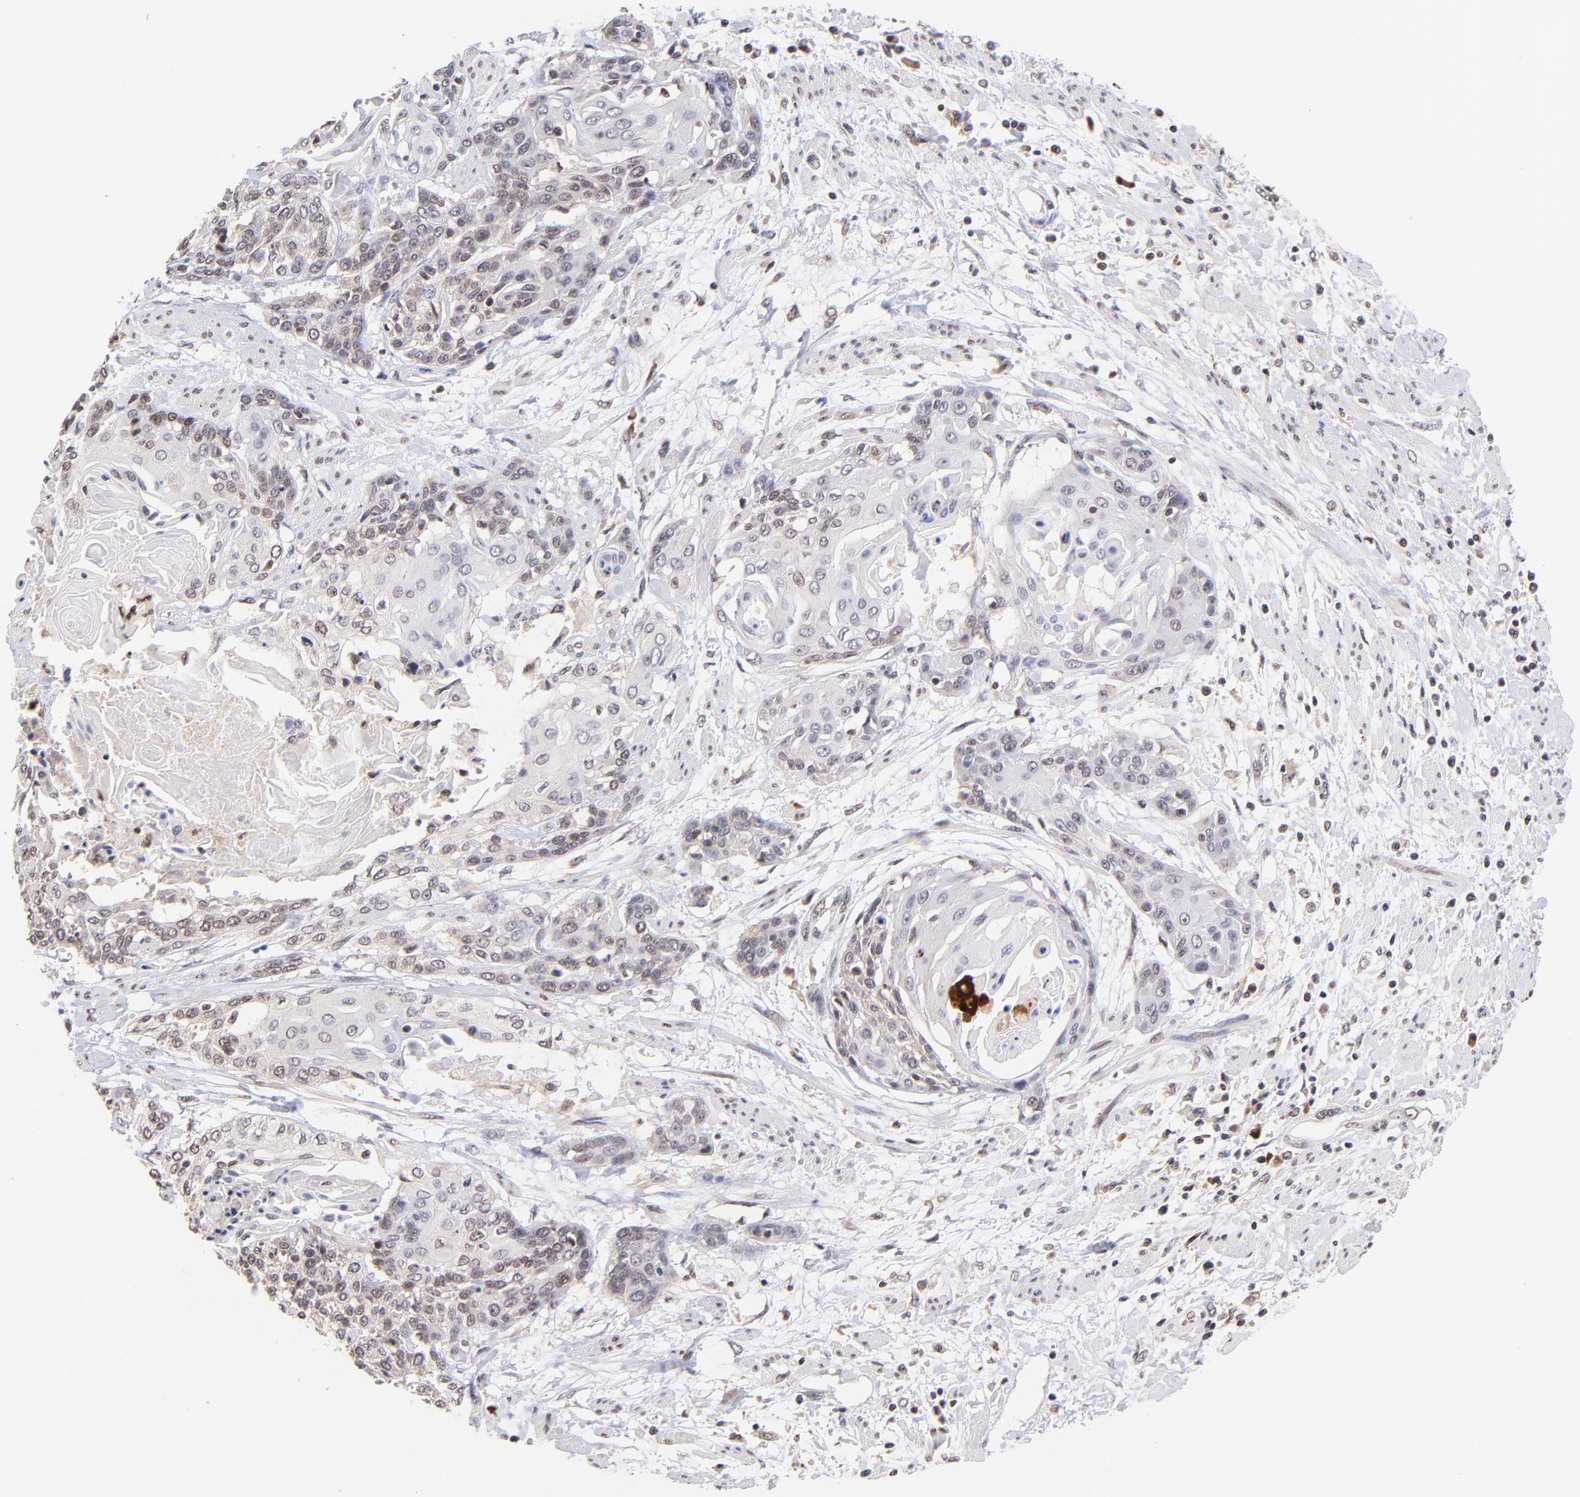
{"staining": {"intensity": "weak", "quantity": "25%-75%", "location": "nuclear"}, "tissue": "cervical cancer", "cell_type": "Tumor cells", "image_type": "cancer", "snomed": [{"axis": "morphology", "description": "Squamous cell carcinoma, NOS"}, {"axis": "topography", "description": "Cervix"}], "caption": "DAB (3,3'-diaminobenzidine) immunohistochemical staining of human squamous cell carcinoma (cervical) shows weak nuclear protein staining in approximately 25%-75% of tumor cells.", "gene": "WDR25", "patient": {"sex": "female", "age": 57}}